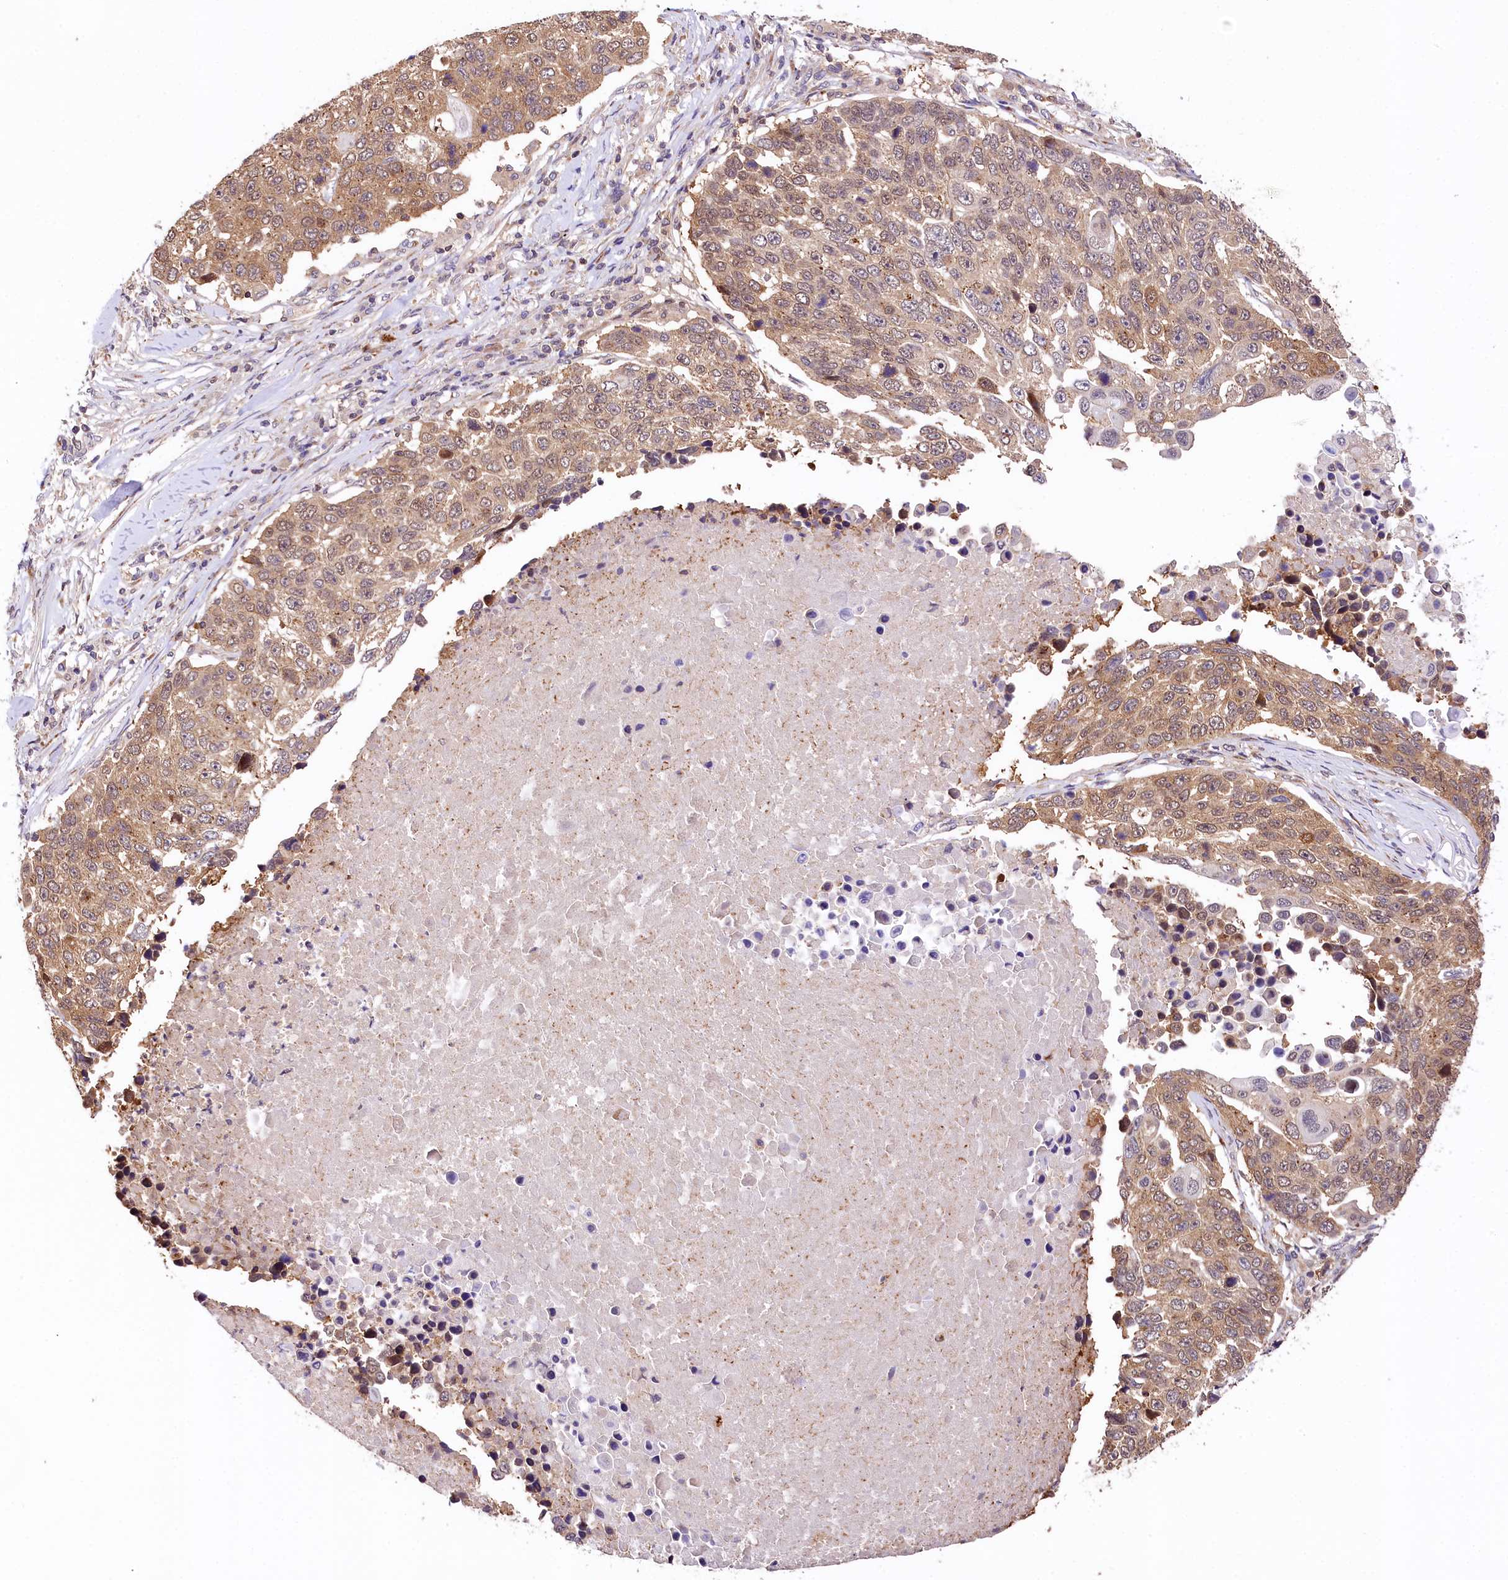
{"staining": {"intensity": "moderate", "quantity": ">75%", "location": "cytoplasmic/membranous,nuclear"}, "tissue": "lung cancer", "cell_type": "Tumor cells", "image_type": "cancer", "snomed": [{"axis": "morphology", "description": "Squamous cell carcinoma, NOS"}, {"axis": "topography", "description": "Lung"}], "caption": "Immunohistochemistry image of neoplastic tissue: lung cancer stained using IHC exhibits medium levels of moderate protein expression localized specifically in the cytoplasmic/membranous and nuclear of tumor cells, appearing as a cytoplasmic/membranous and nuclear brown color.", "gene": "CHORDC1", "patient": {"sex": "male", "age": 66}}